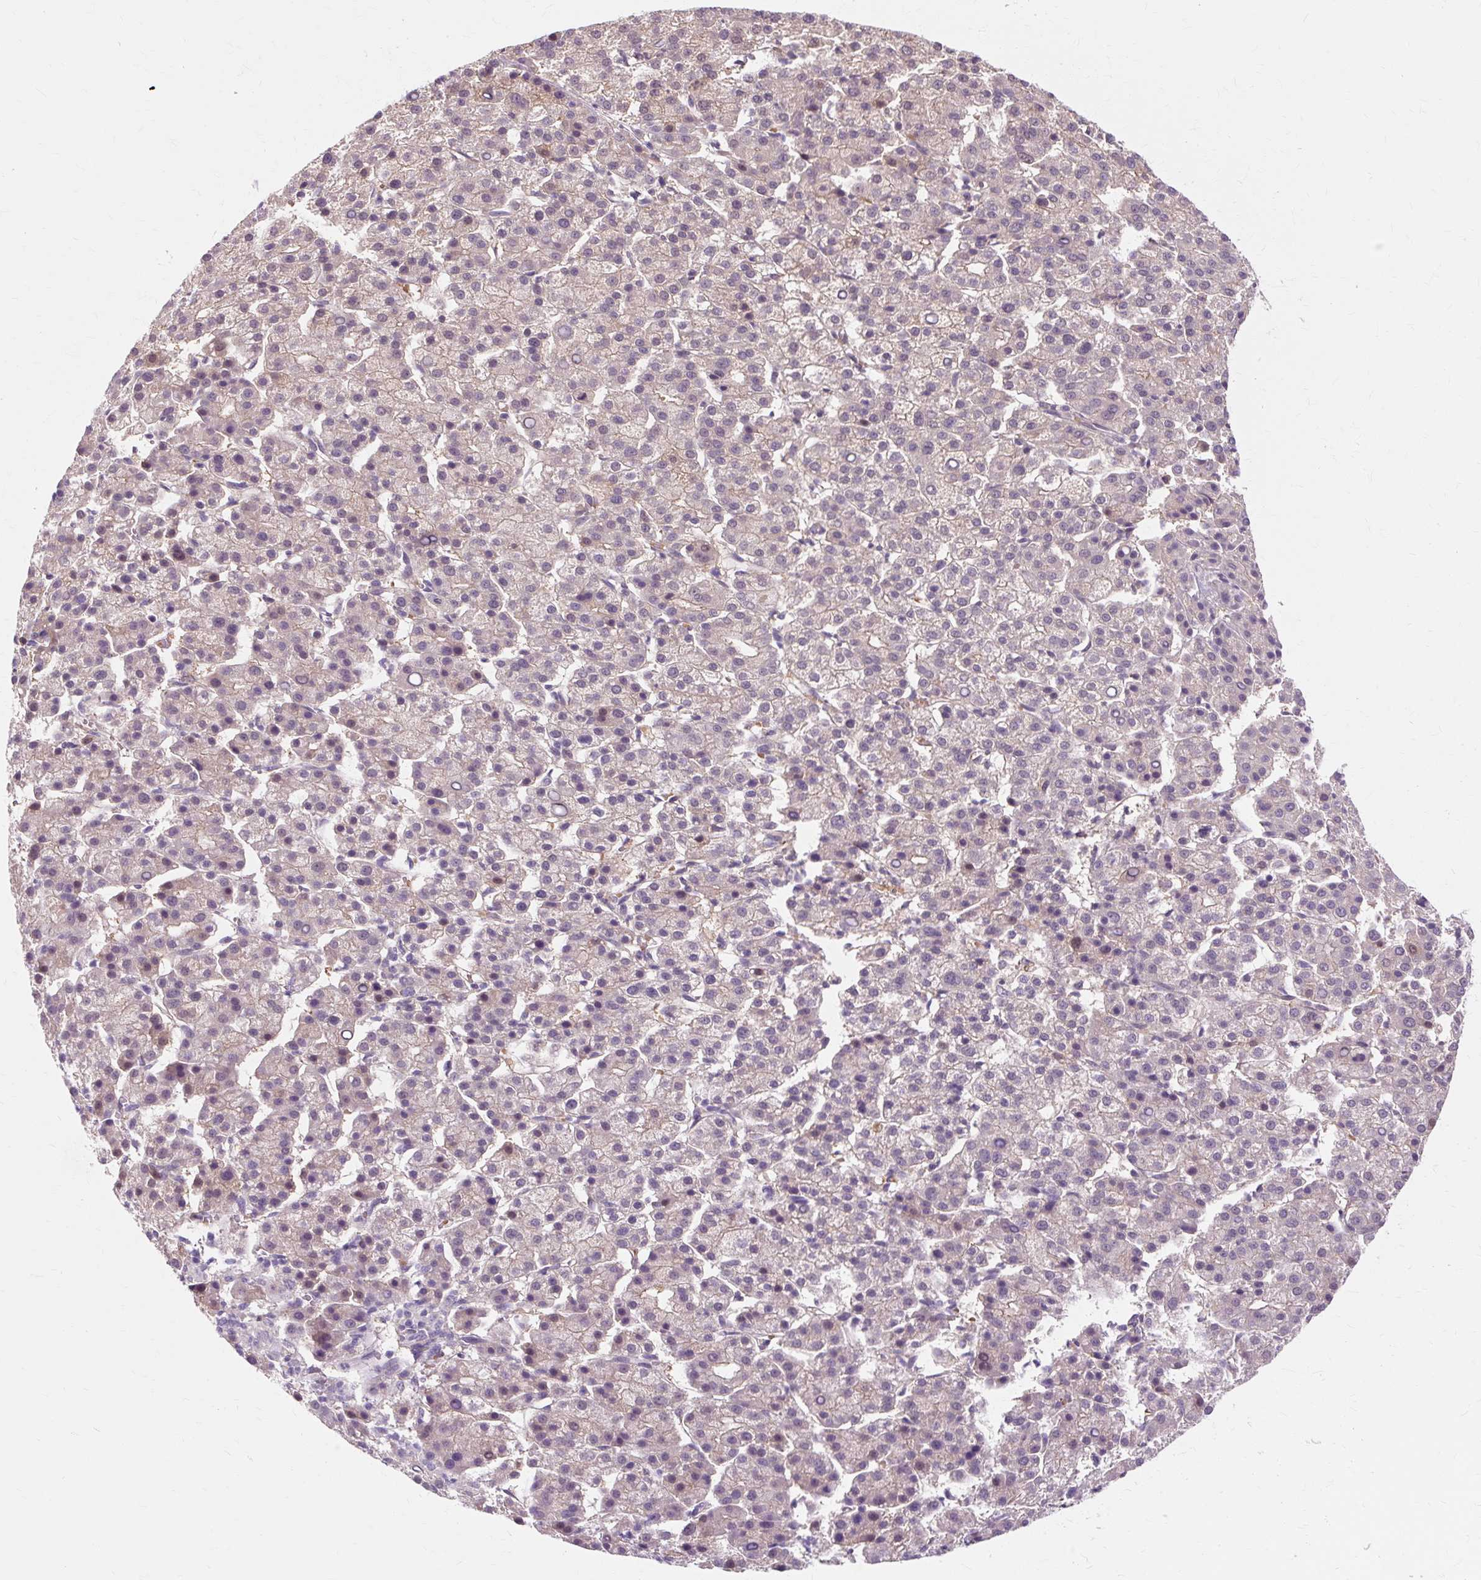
{"staining": {"intensity": "negative", "quantity": "none", "location": "none"}, "tissue": "liver cancer", "cell_type": "Tumor cells", "image_type": "cancer", "snomed": [{"axis": "morphology", "description": "Carcinoma, Hepatocellular, NOS"}, {"axis": "topography", "description": "Liver"}], "caption": "DAB (3,3'-diaminobenzidine) immunohistochemical staining of human liver hepatocellular carcinoma exhibits no significant staining in tumor cells. The staining is performed using DAB brown chromogen with nuclei counter-stained in using hematoxylin.", "gene": "ZNF35", "patient": {"sex": "female", "age": 58}}